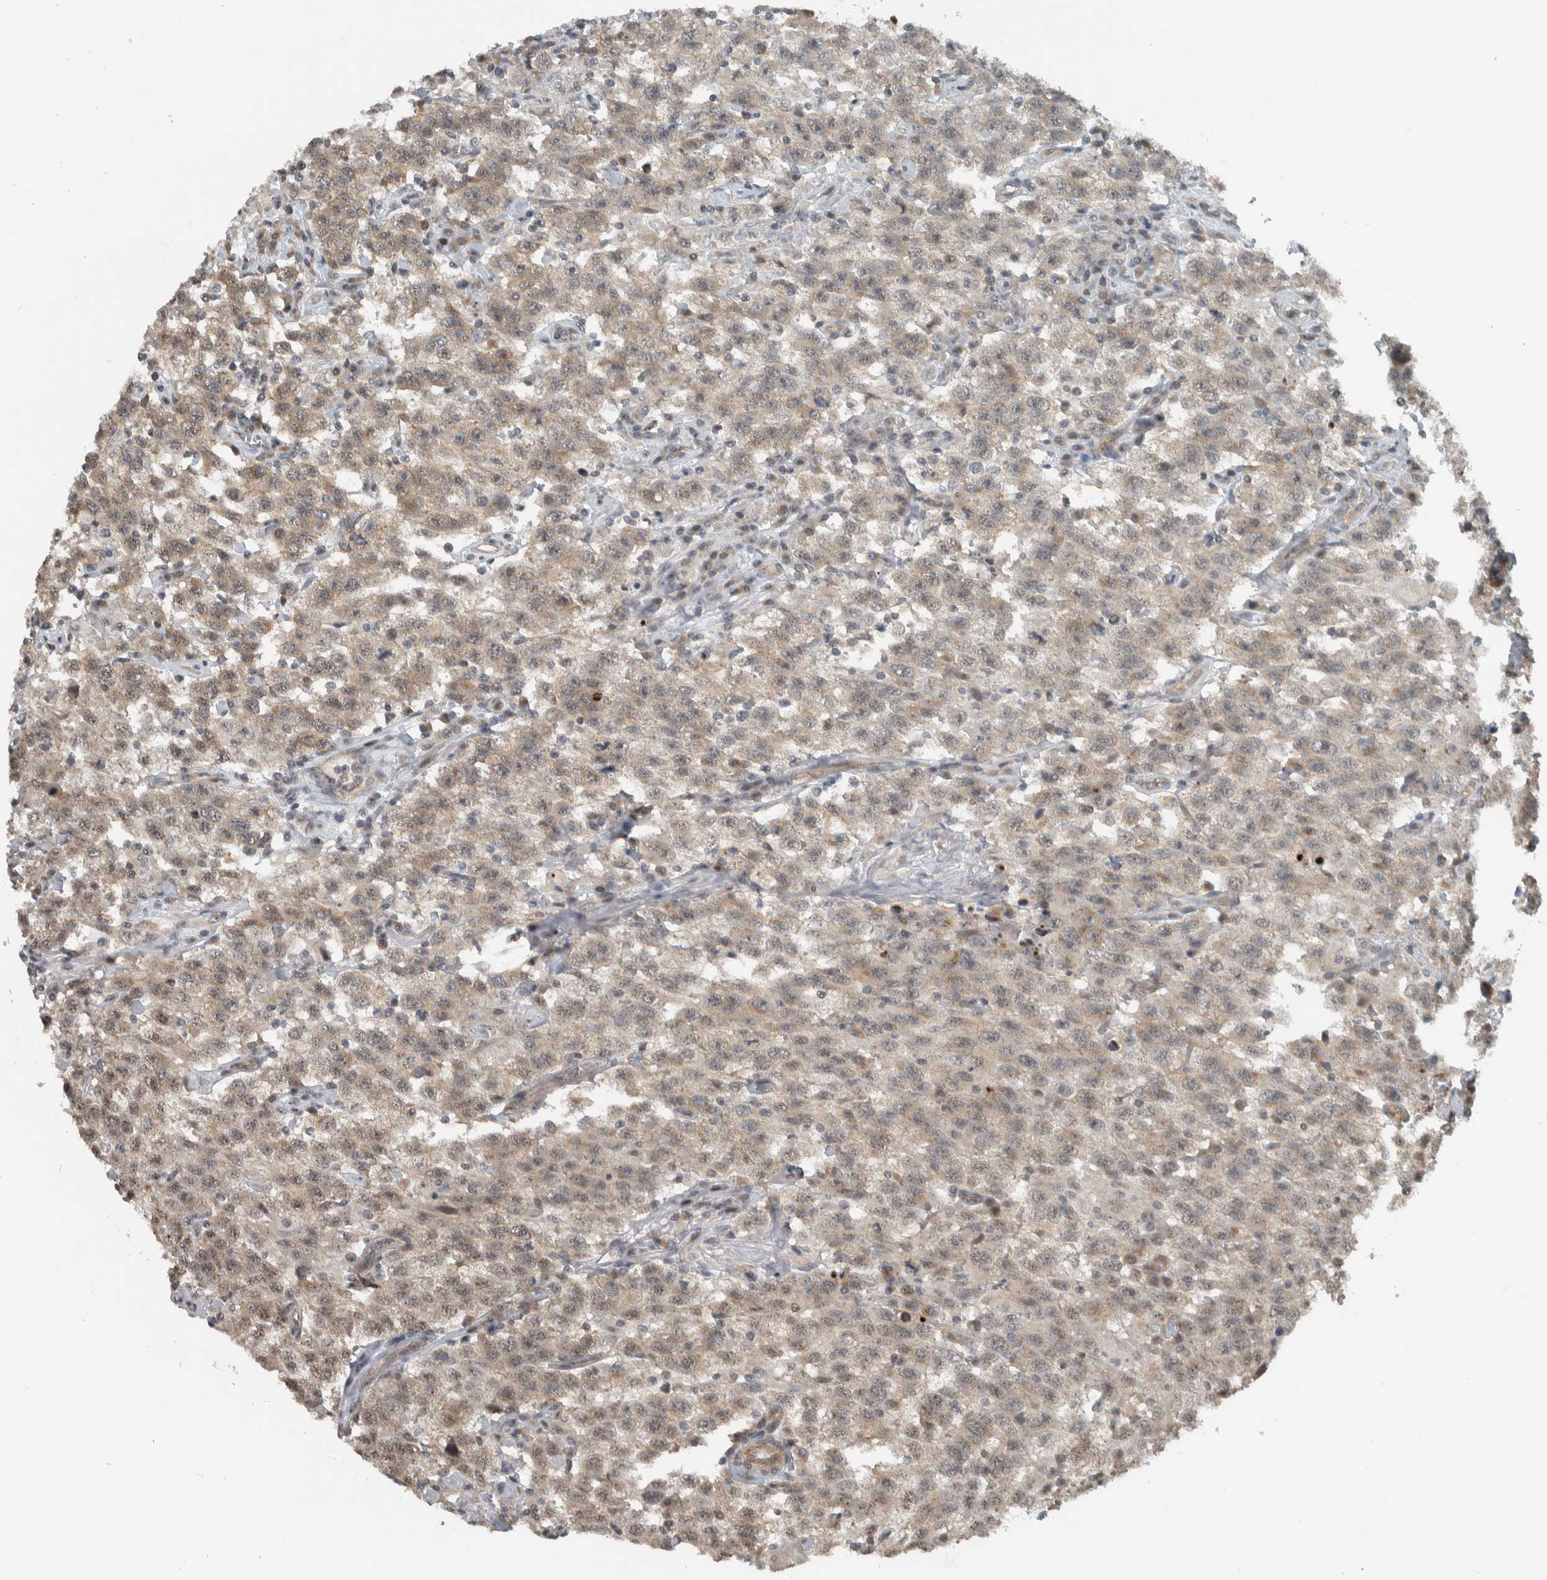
{"staining": {"intensity": "weak", "quantity": "25%-75%", "location": "cytoplasmic/membranous,nuclear"}, "tissue": "testis cancer", "cell_type": "Tumor cells", "image_type": "cancer", "snomed": [{"axis": "morphology", "description": "Seminoma, NOS"}, {"axis": "topography", "description": "Testis"}], "caption": "DAB immunohistochemical staining of seminoma (testis) displays weak cytoplasmic/membranous and nuclear protein positivity in approximately 25%-75% of tumor cells.", "gene": "NAPG", "patient": {"sex": "male", "age": 41}}